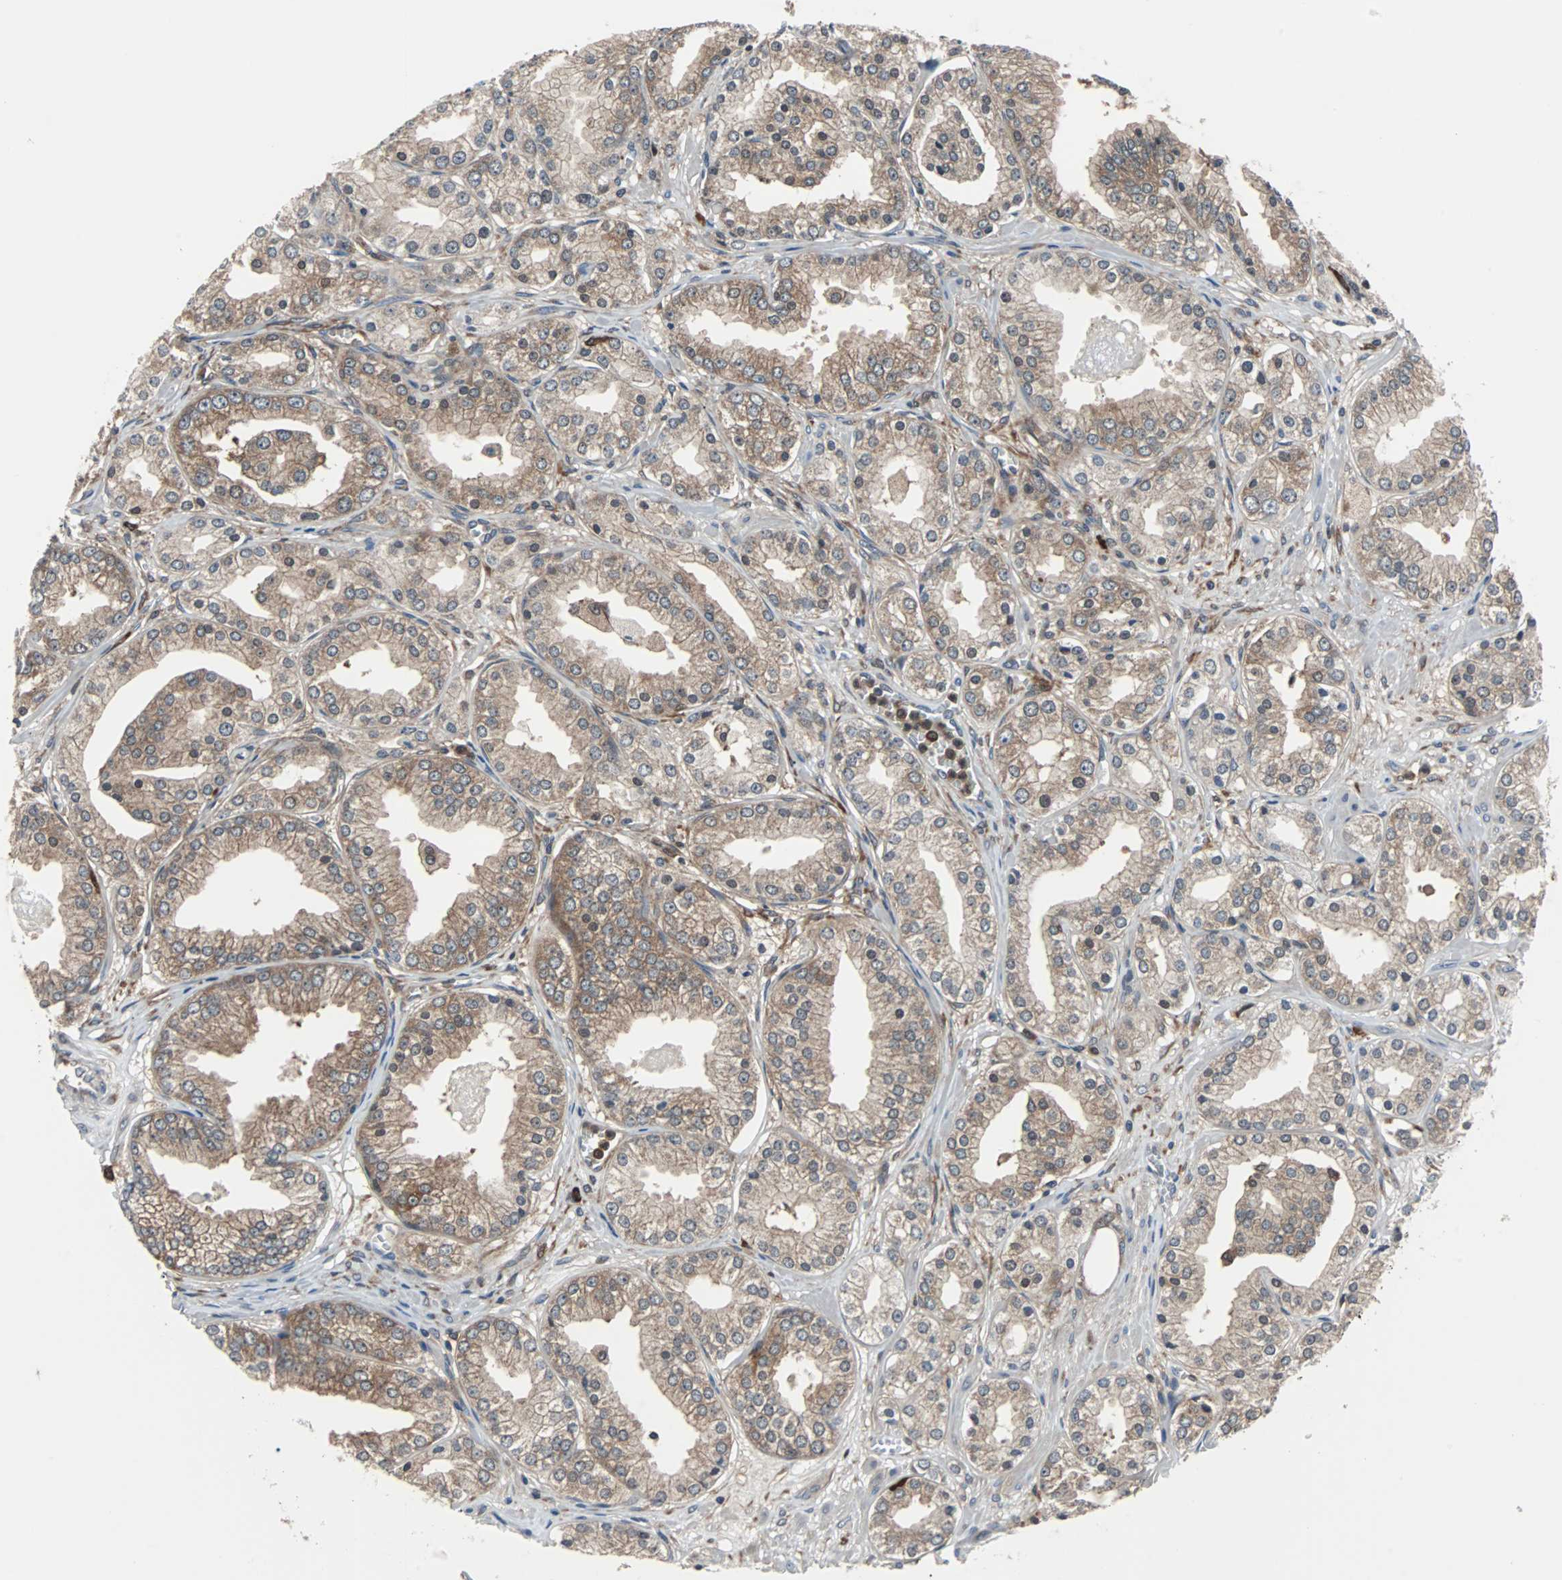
{"staining": {"intensity": "moderate", "quantity": ">75%", "location": "cytoplasmic/membranous"}, "tissue": "prostate cancer", "cell_type": "Tumor cells", "image_type": "cancer", "snomed": [{"axis": "morphology", "description": "Adenocarcinoma, High grade"}, {"axis": "topography", "description": "Prostate"}], "caption": "Protein expression analysis of human prostate cancer reveals moderate cytoplasmic/membranous staining in approximately >75% of tumor cells.", "gene": "PAK1", "patient": {"sex": "male", "age": 61}}